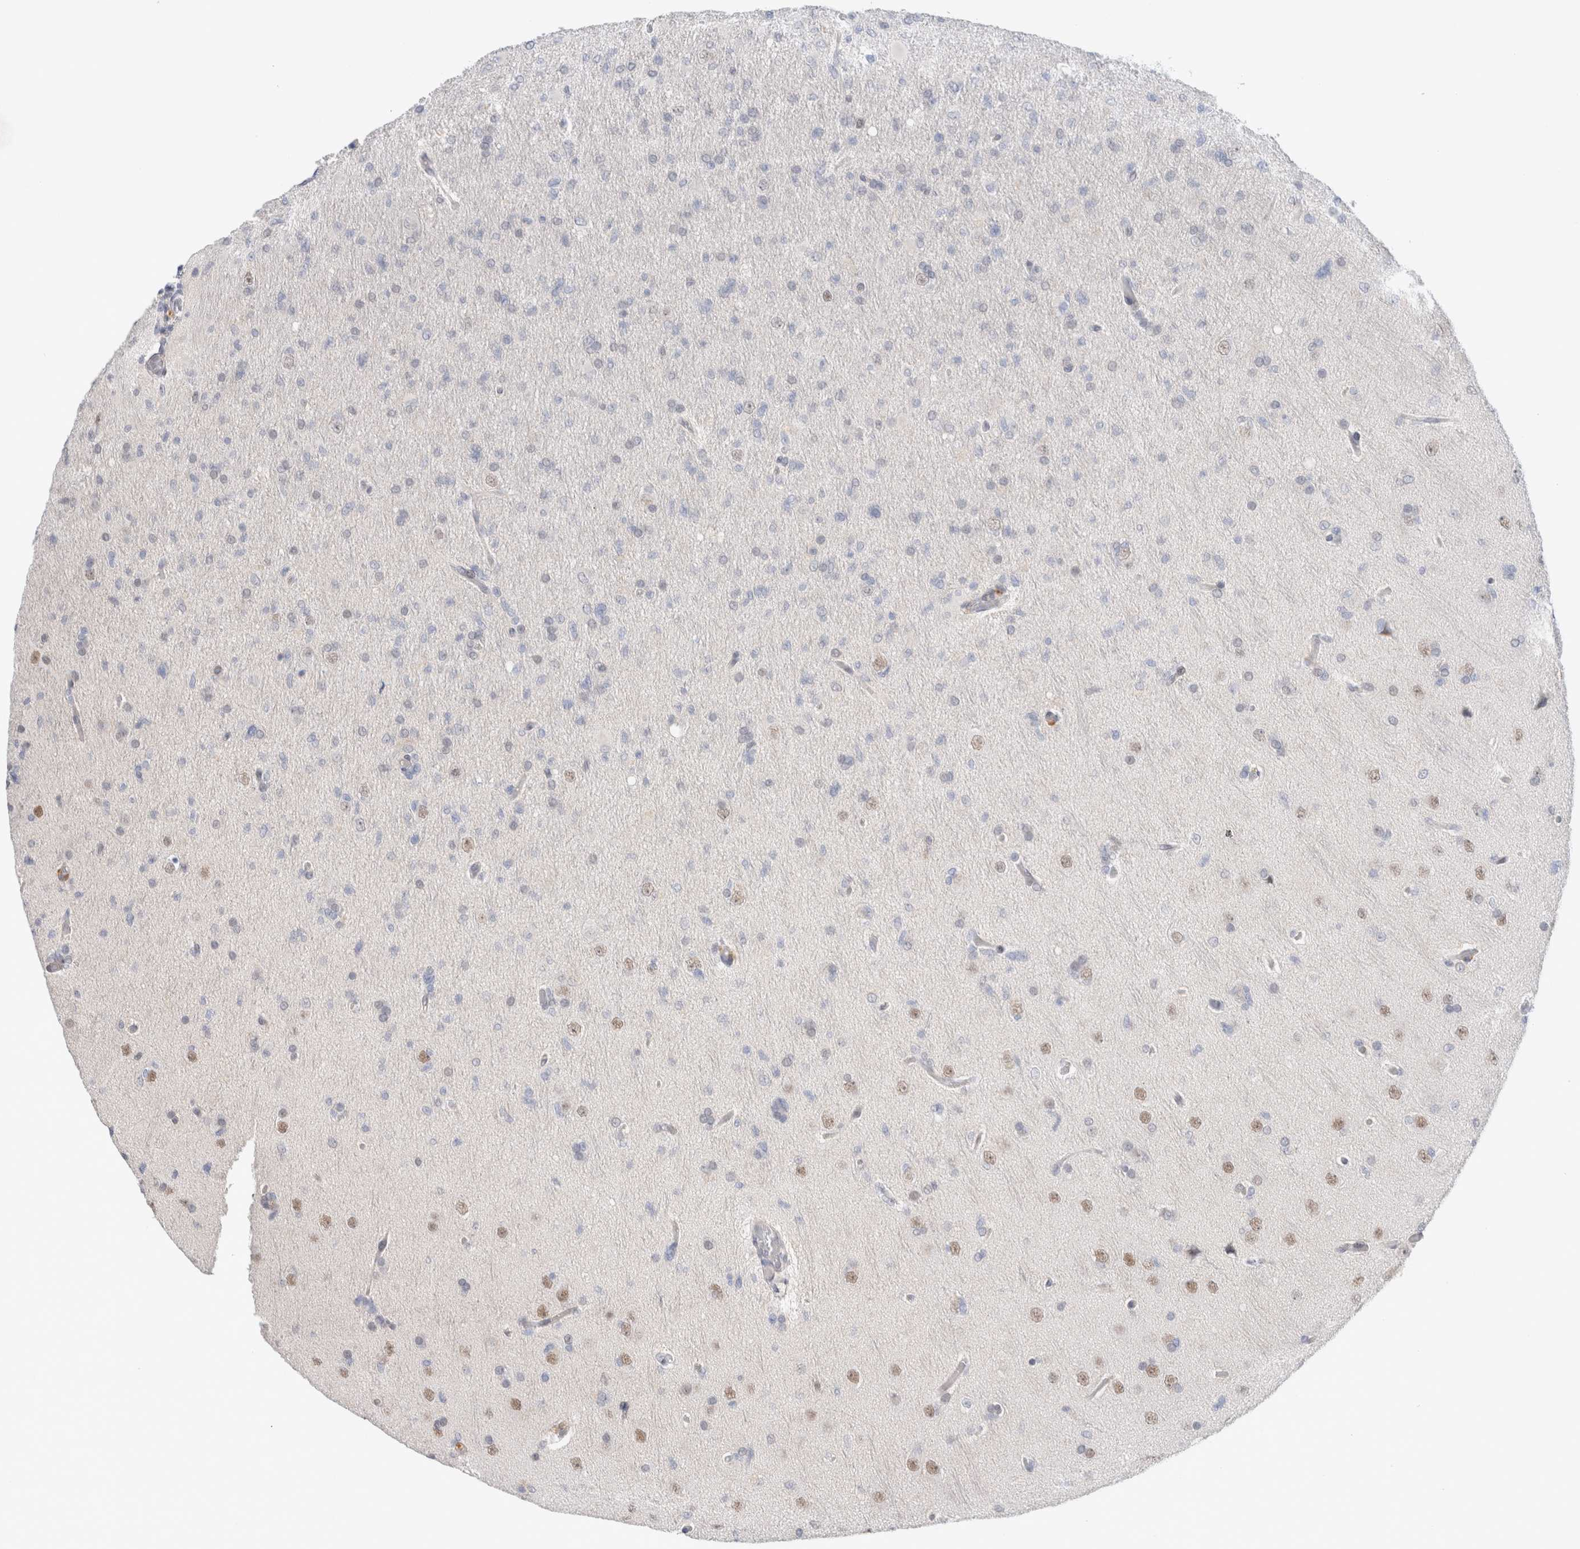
{"staining": {"intensity": "negative", "quantity": "none", "location": "none"}, "tissue": "glioma", "cell_type": "Tumor cells", "image_type": "cancer", "snomed": [{"axis": "morphology", "description": "Glioma, malignant, High grade"}, {"axis": "topography", "description": "Cerebral cortex"}], "caption": "DAB immunohistochemical staining of glioma exhibits no significant staining in tumor cells.", "gene": "KNL1", "patient": {"sex": "female", "age": 36}}